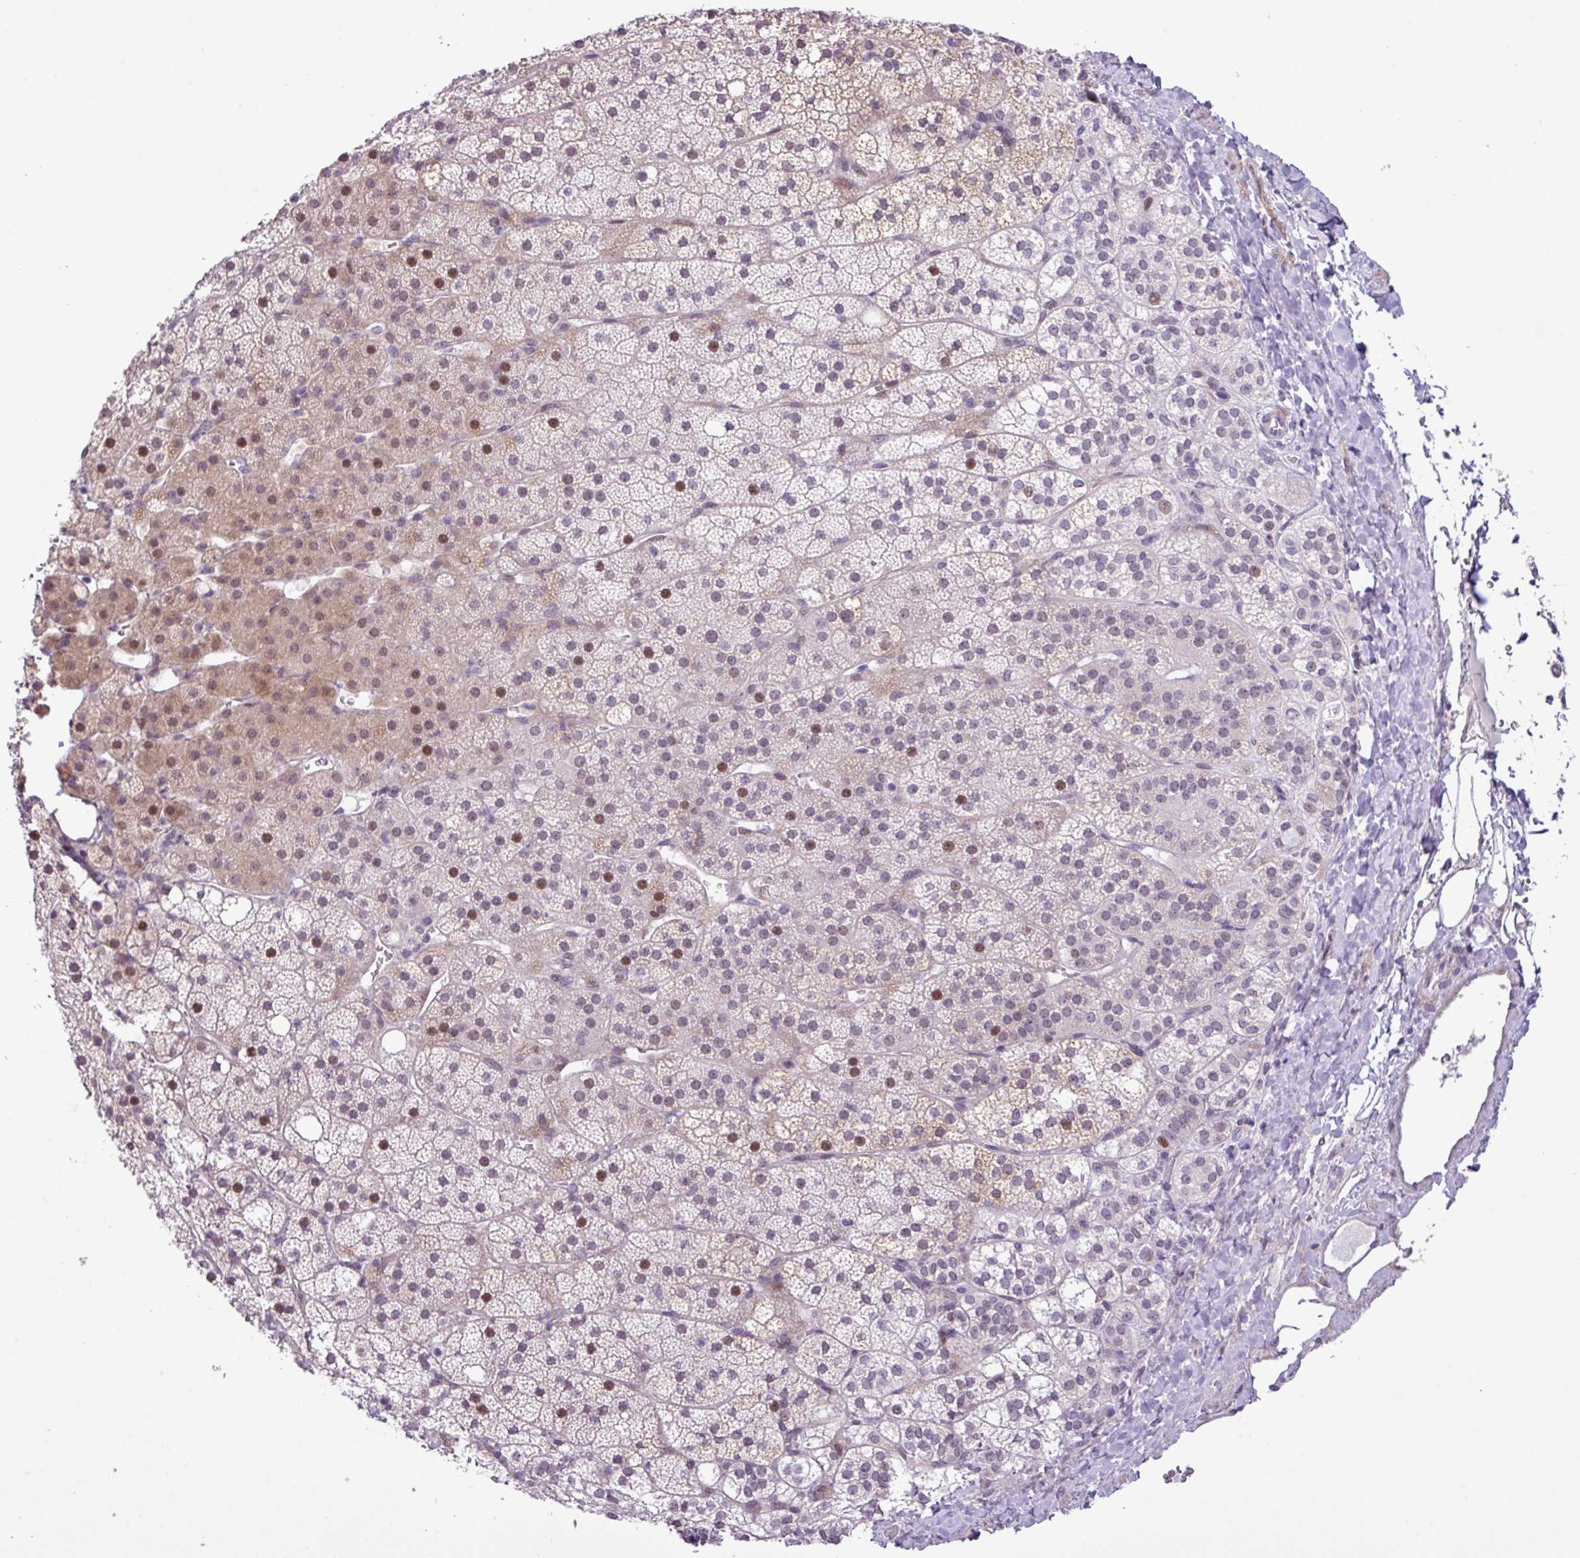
{"staining": {"intensity": "moderate", "quantity": "<25%", "location": "cytoplasmic/membranous,nuclear"}, "tissue": "adrenal gland", "cell_type": "Glandular cells", "image_type": "normal", "snomed": [{"axis": "morphology", "description": "Normal tissue, NOS"}, {"axis": "topography", "description": "Adrenal gland"}], "caption": "Human adrenal gland stained with a brown dye reveals moderate cytoplasmic/membranous,nuclear positive staining in about <25% of glandular cells.", "gene": "YLPM1", "patient": {"sex": "male", "age": 53}}